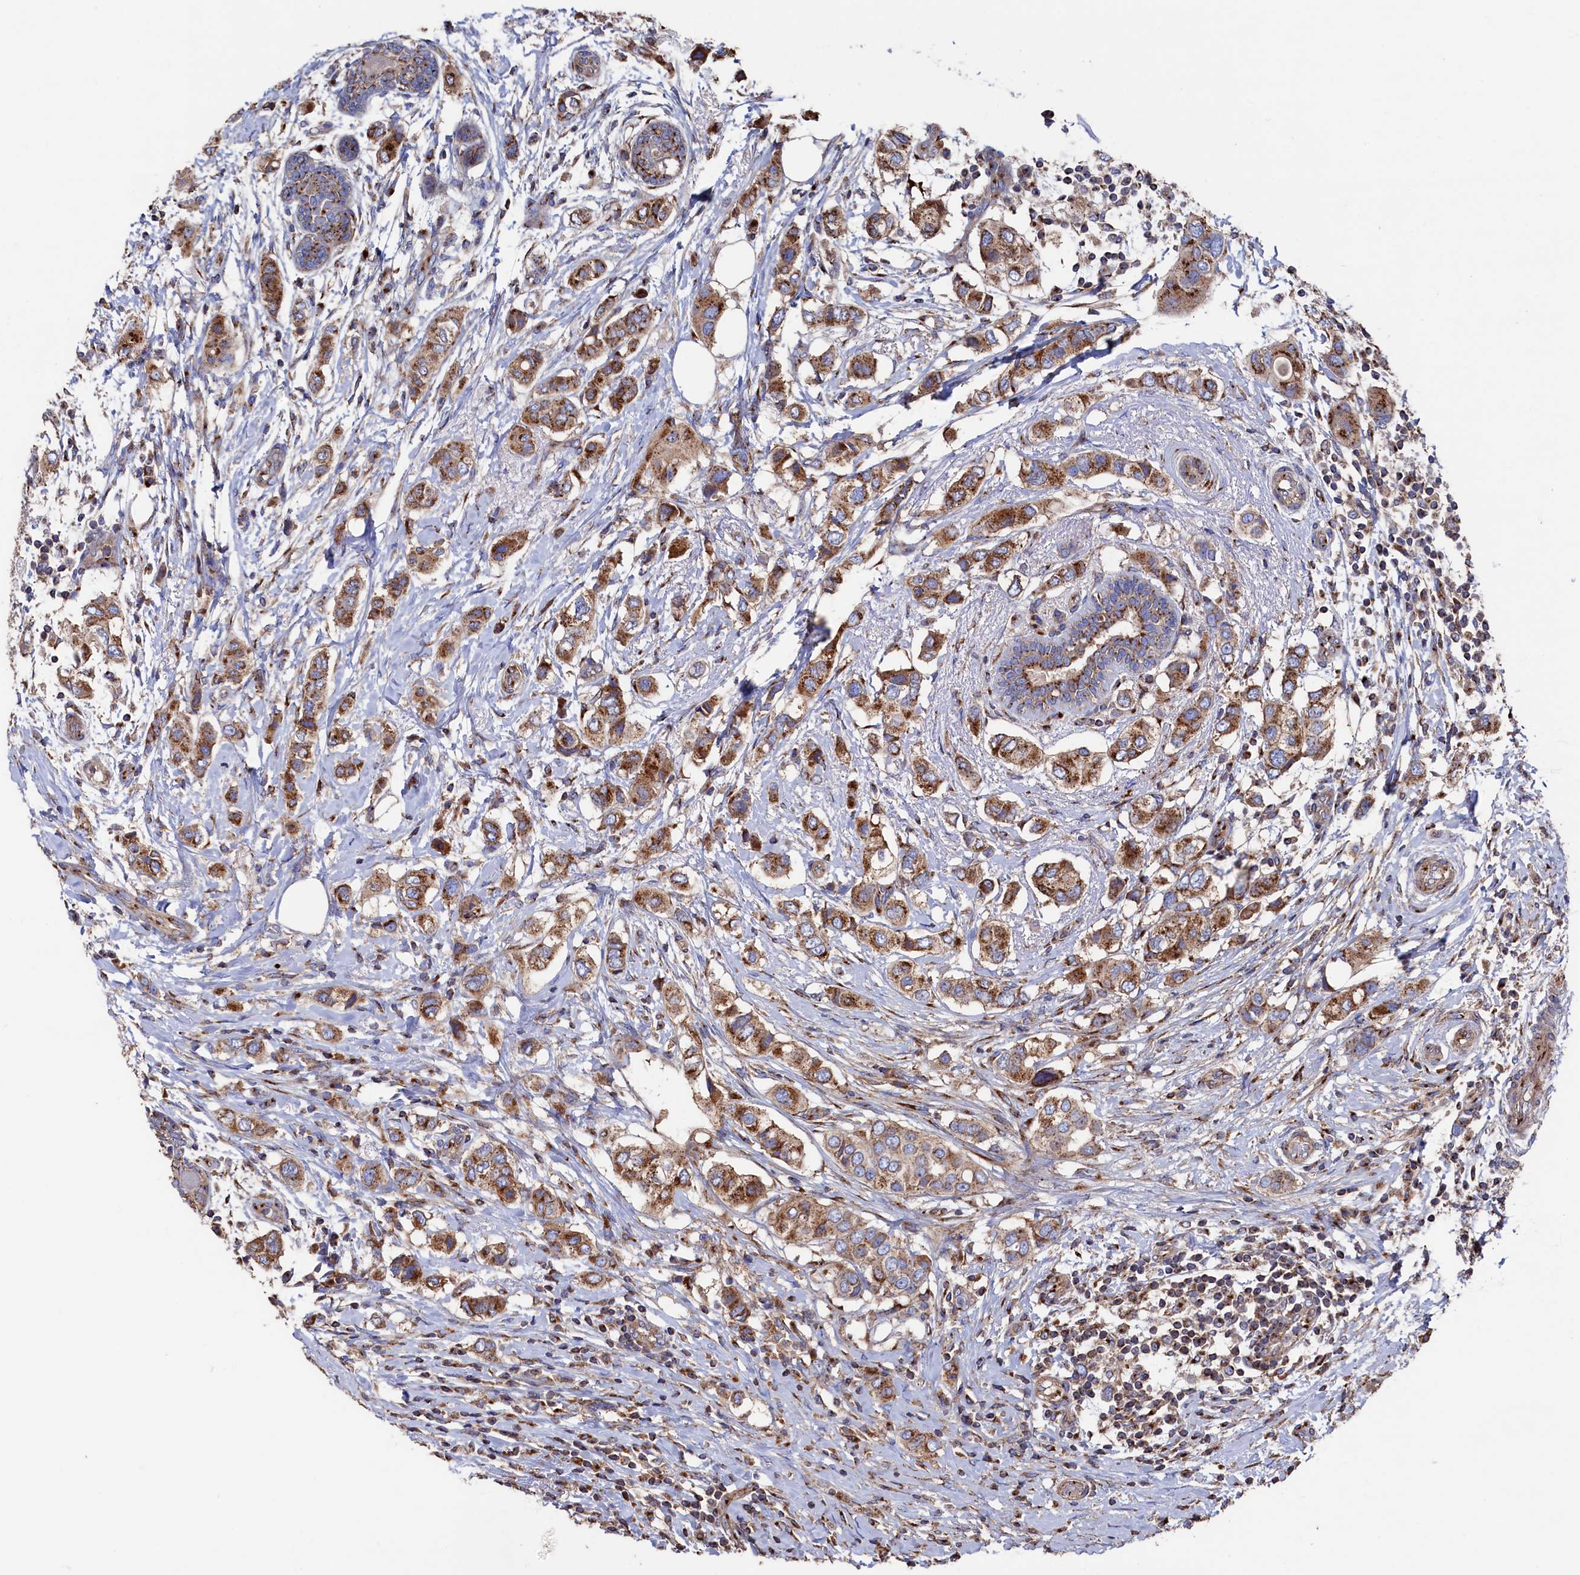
{"staining": {"intensity": "moderate", "quantity": ">75%", "location": "cytoplasmic/membranous"}, "tissue": "breast cancer", "cell_type": "Tumor cells", "image_type": "cancer", "snomed": [{"axis": "morphology", "description": "Lobular carcinoma"}, {"axis": "topography", "description": "Breast"}], "caption": "Brown immunohistochemical staining in breast cancer demonstrates moderate cytoplasmic/membranous expression in approximately >75% of tumor cells.", "gene": "PRRC1", "patient": {"sex": "female", "age": 51}}